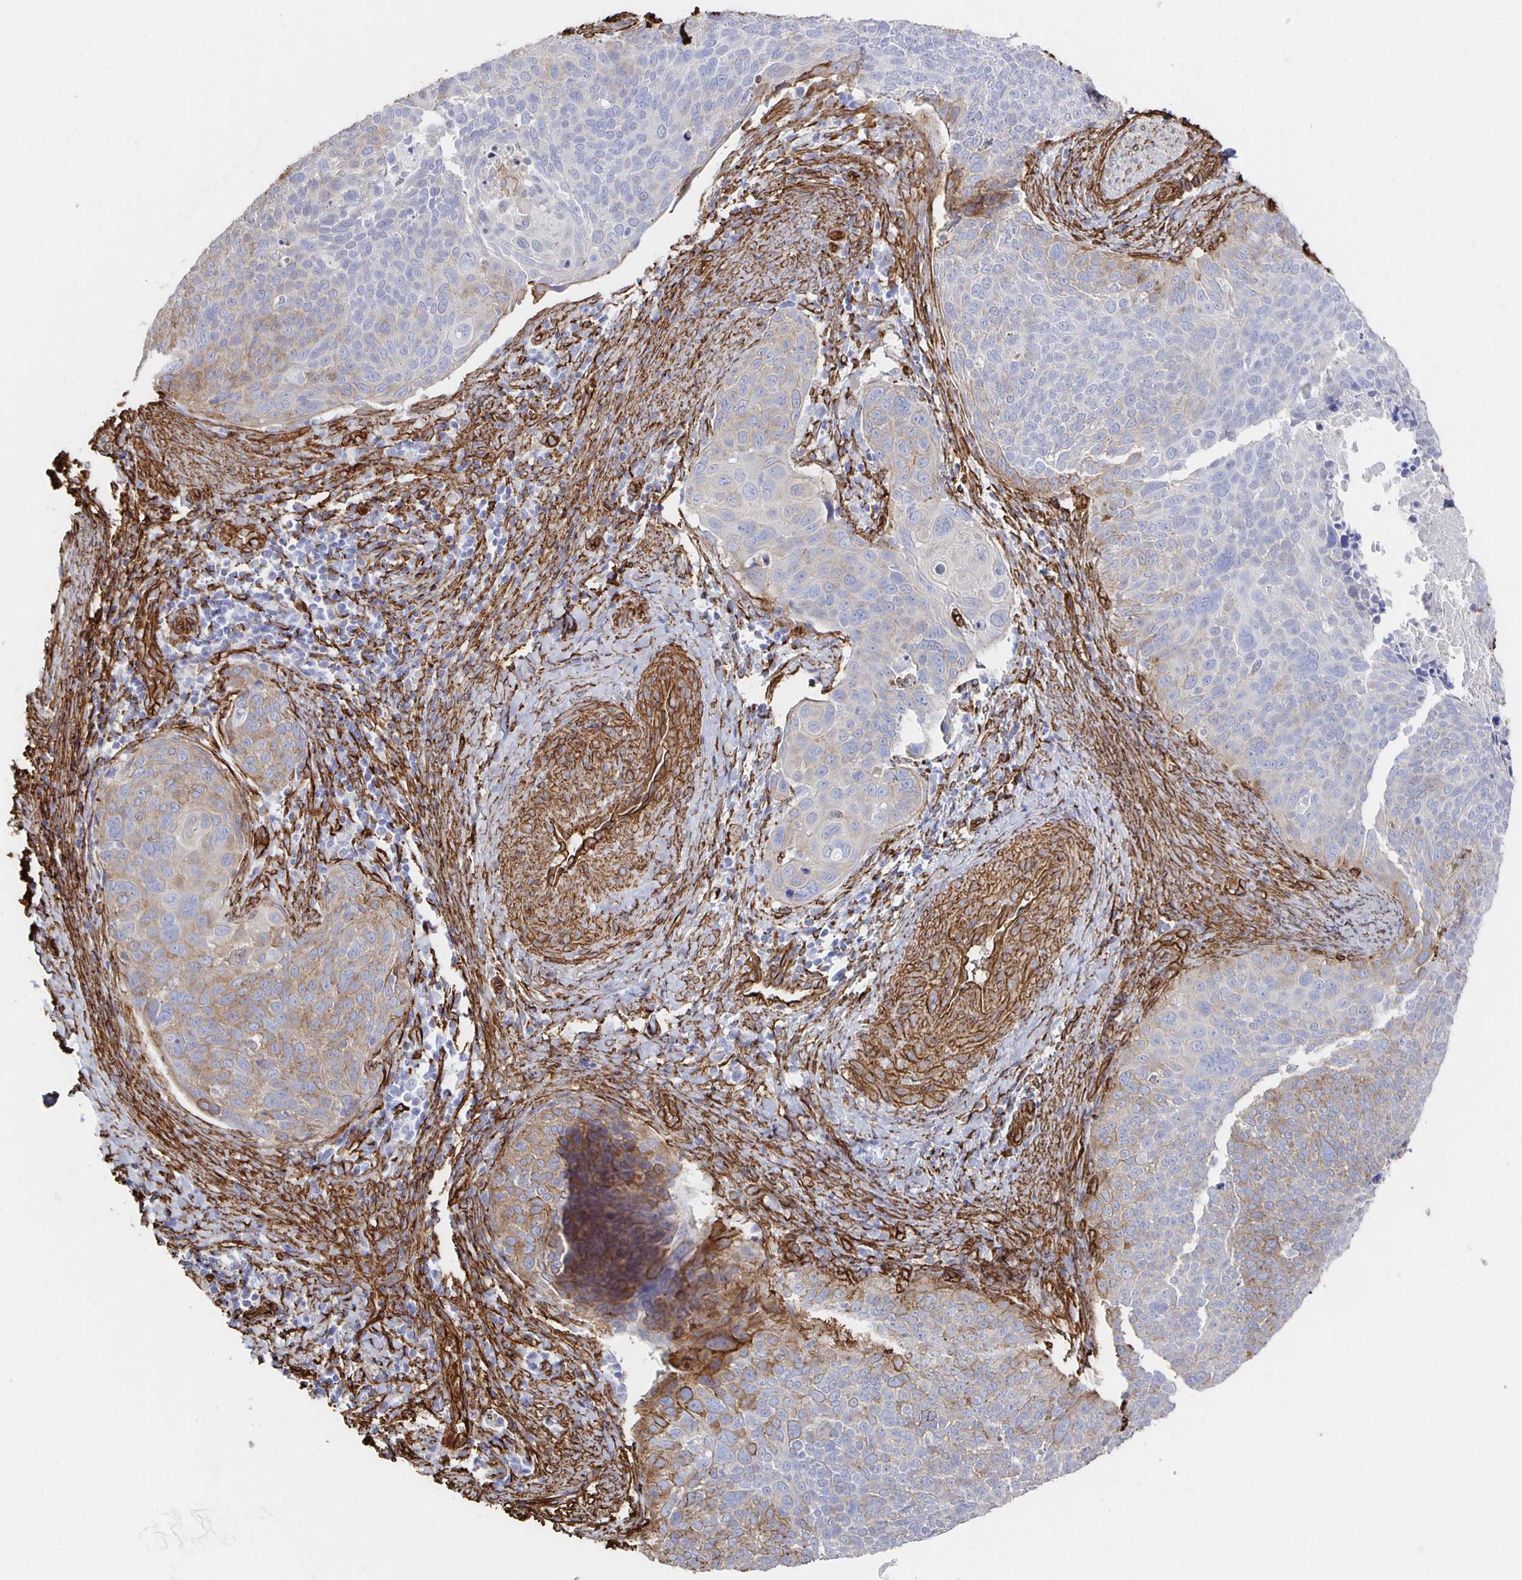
{"staining": {"intensity": "weak", "quantity": "<25%", "location": "cytoplasmic/membranous"}, "tissue": "cervical cancer", "cell_type": "Tumor cells", "image_type": "cancer", "snomed": [{"axis": "morphology", "description": "Squamous cell carcinoma, NOS"}, {"axis": "topography", "description": "Cervix"}], "caption": "This micrograph is of cervical cancer (squamous cell carcinoma) stained with immunohistochemistry (IHC) to label a protein in brown with the nuclei are counter-stained blue. There is no expression in tumor cells.", "gene": "VIPR2", "patient": {"sex": "female", "age": 39}}